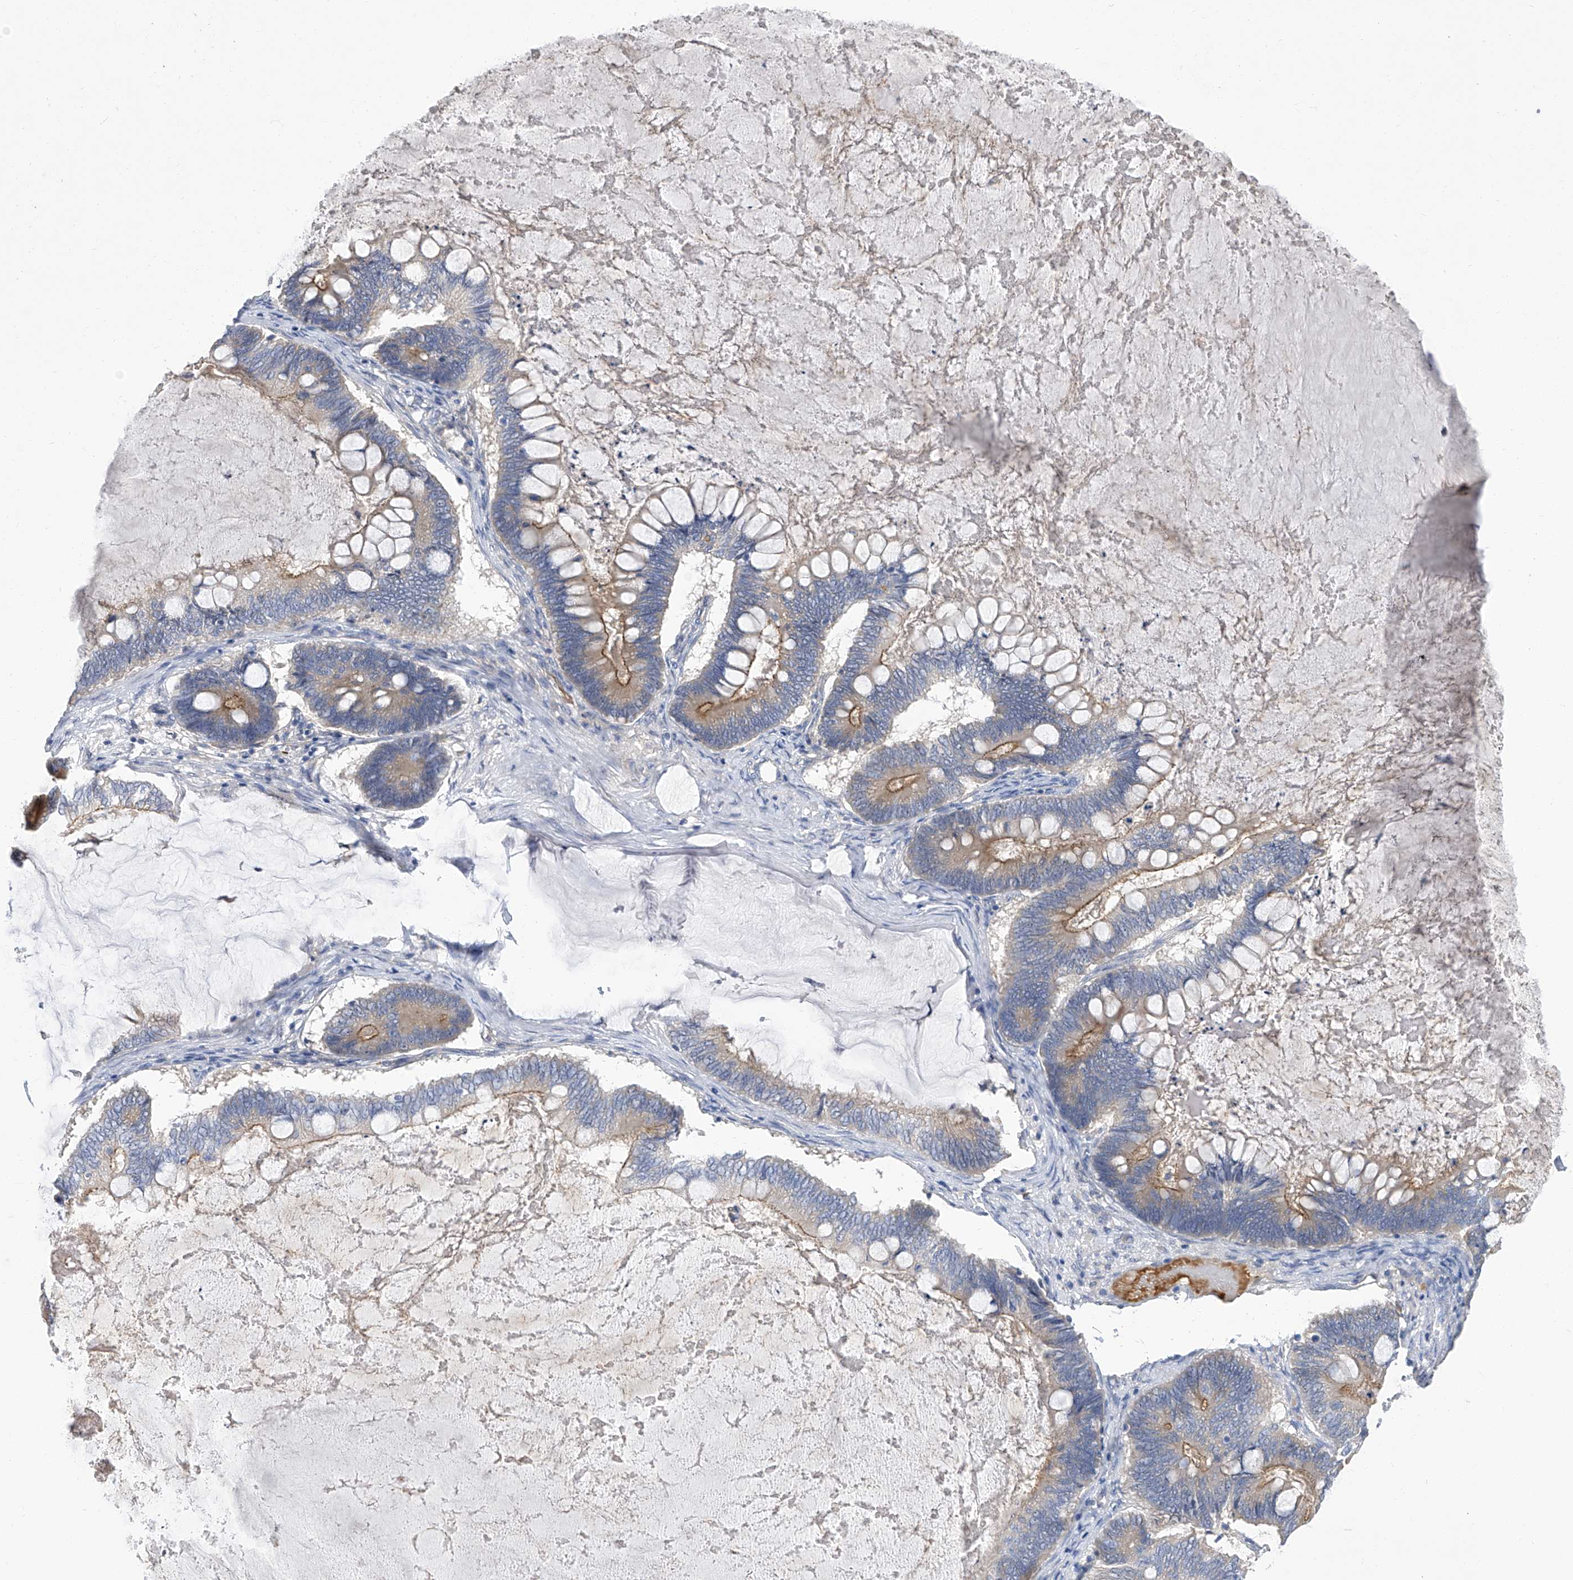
{"staining": {"intensity": "moderate", "quantity": "25%-75%", "location": "cytoplasmic/membranous"}, "tissue": "ovarian cancer", "cell_type": "Tumor cells", "image_type": "cancer", "snomed": [{"axis": "morphology", "description": "Cystadenocarcinoma, mucinous, NOS"}, {"axis": "topography", "description": "Ovary"}], "caption": "A medium amount of moderate cytoplasmic/membranous expression is seen in about 25%-75% of tumor cells in ovarian mucinous cystadenocarcinoma tissue. The staining is performed using DAB brown chromogen to label protein expression. The nuclei are counter-stained blue using hematoxylin.", "gene": "PARD3", "patient": {"sex": "female", "age": 61}}